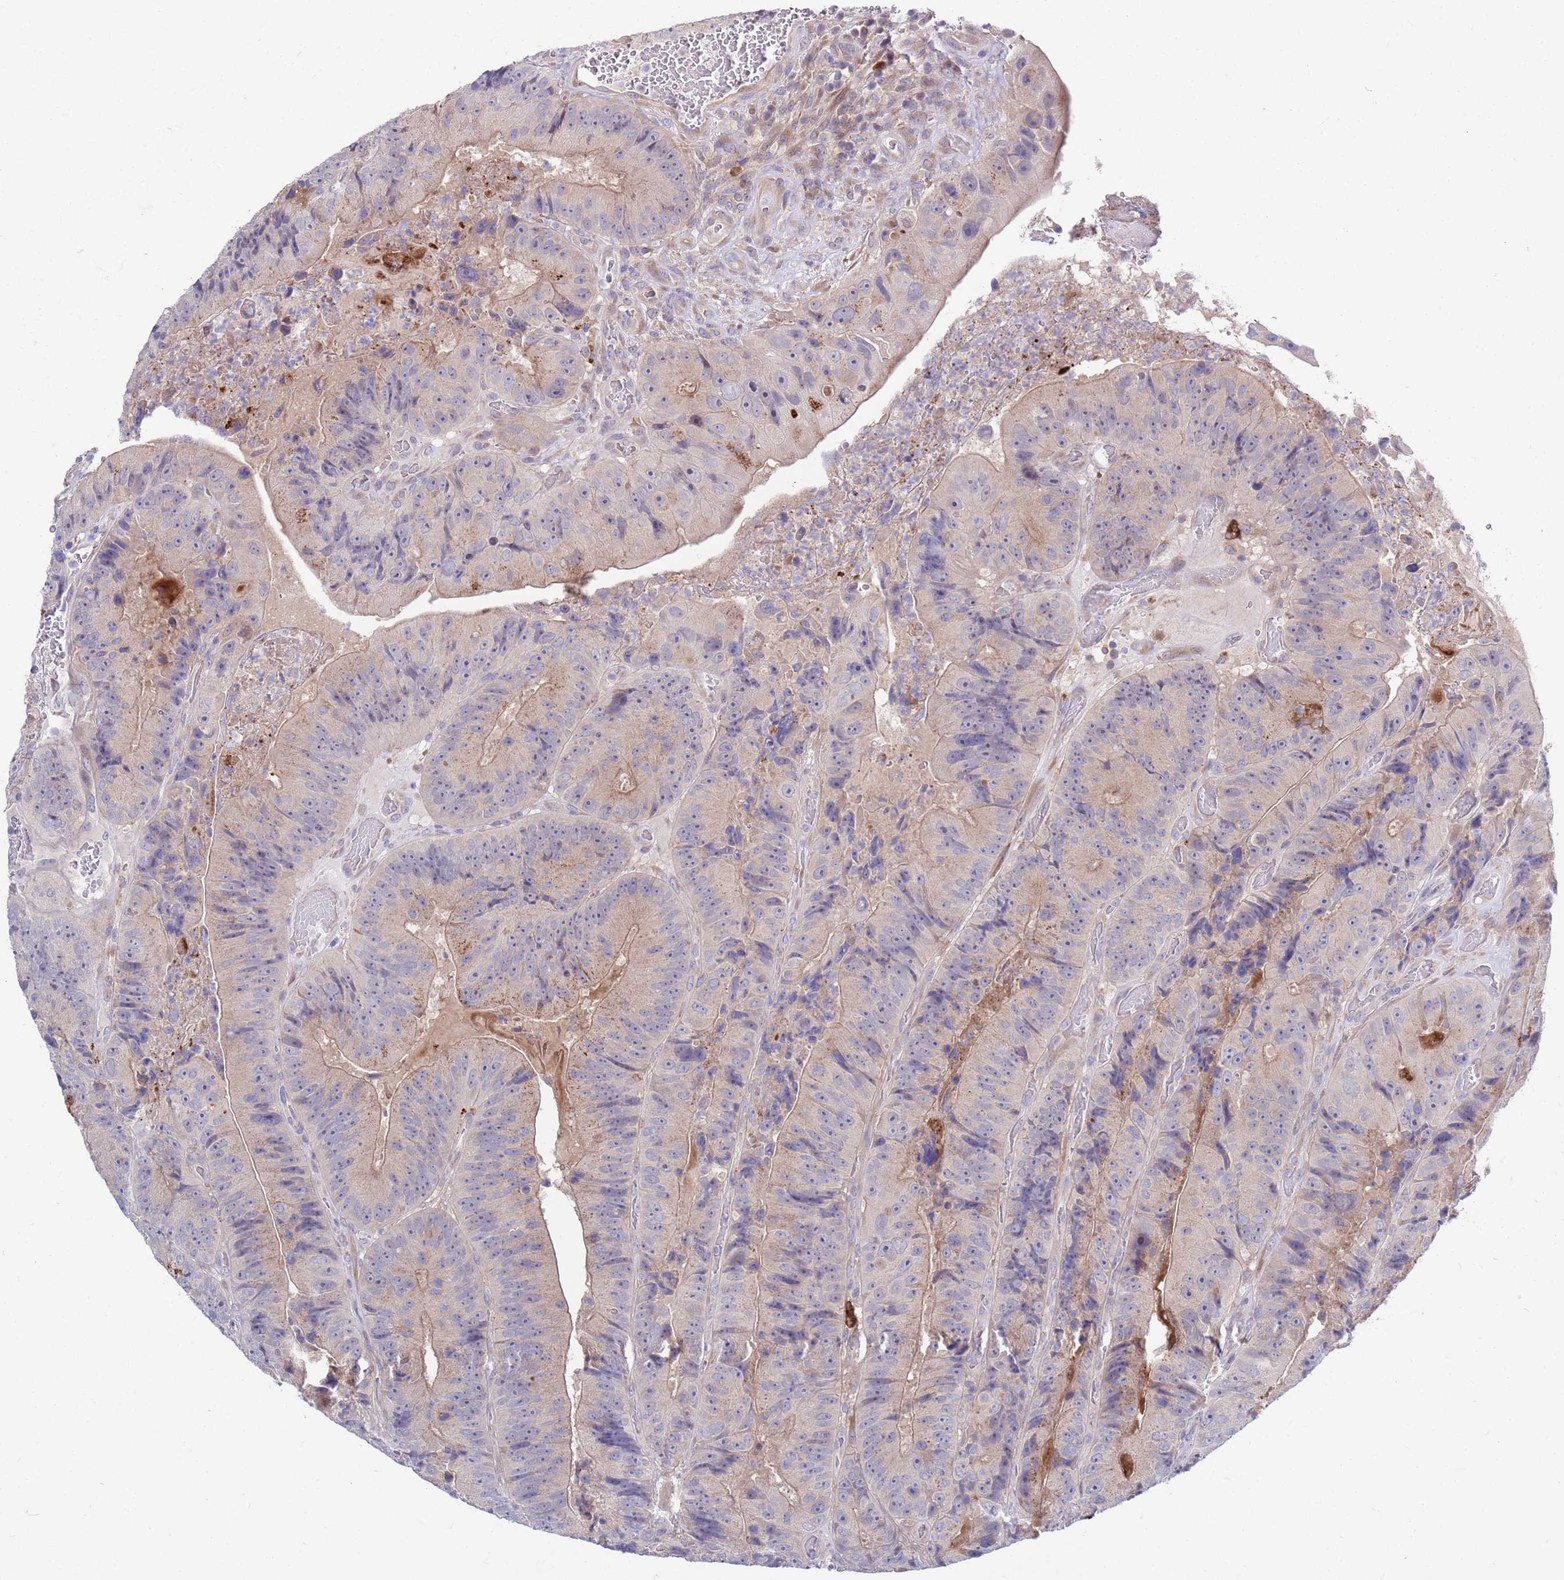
{"staining": {"intensity": "weak", "quantity": "25%-75%", "location": "cytoplasmic/membranous"}, "tissue": "colorectal cancer", "cell_type": "Tumor cells", "image_type": "cancer", "snomed": [{"axis": "morphology", "description": "Adenocarcinoma, NOS"}, {"axis": "topography", "description": "Colon"}], "caption": "The photomicrograph reveals a brown stain indicating the presence of a protein in the cytoplasmic/membranous of tumor cells in colorectal adenocarcinoma.", "gene": "KLHL29", "patient": {"sex": "female", "age": 86}}